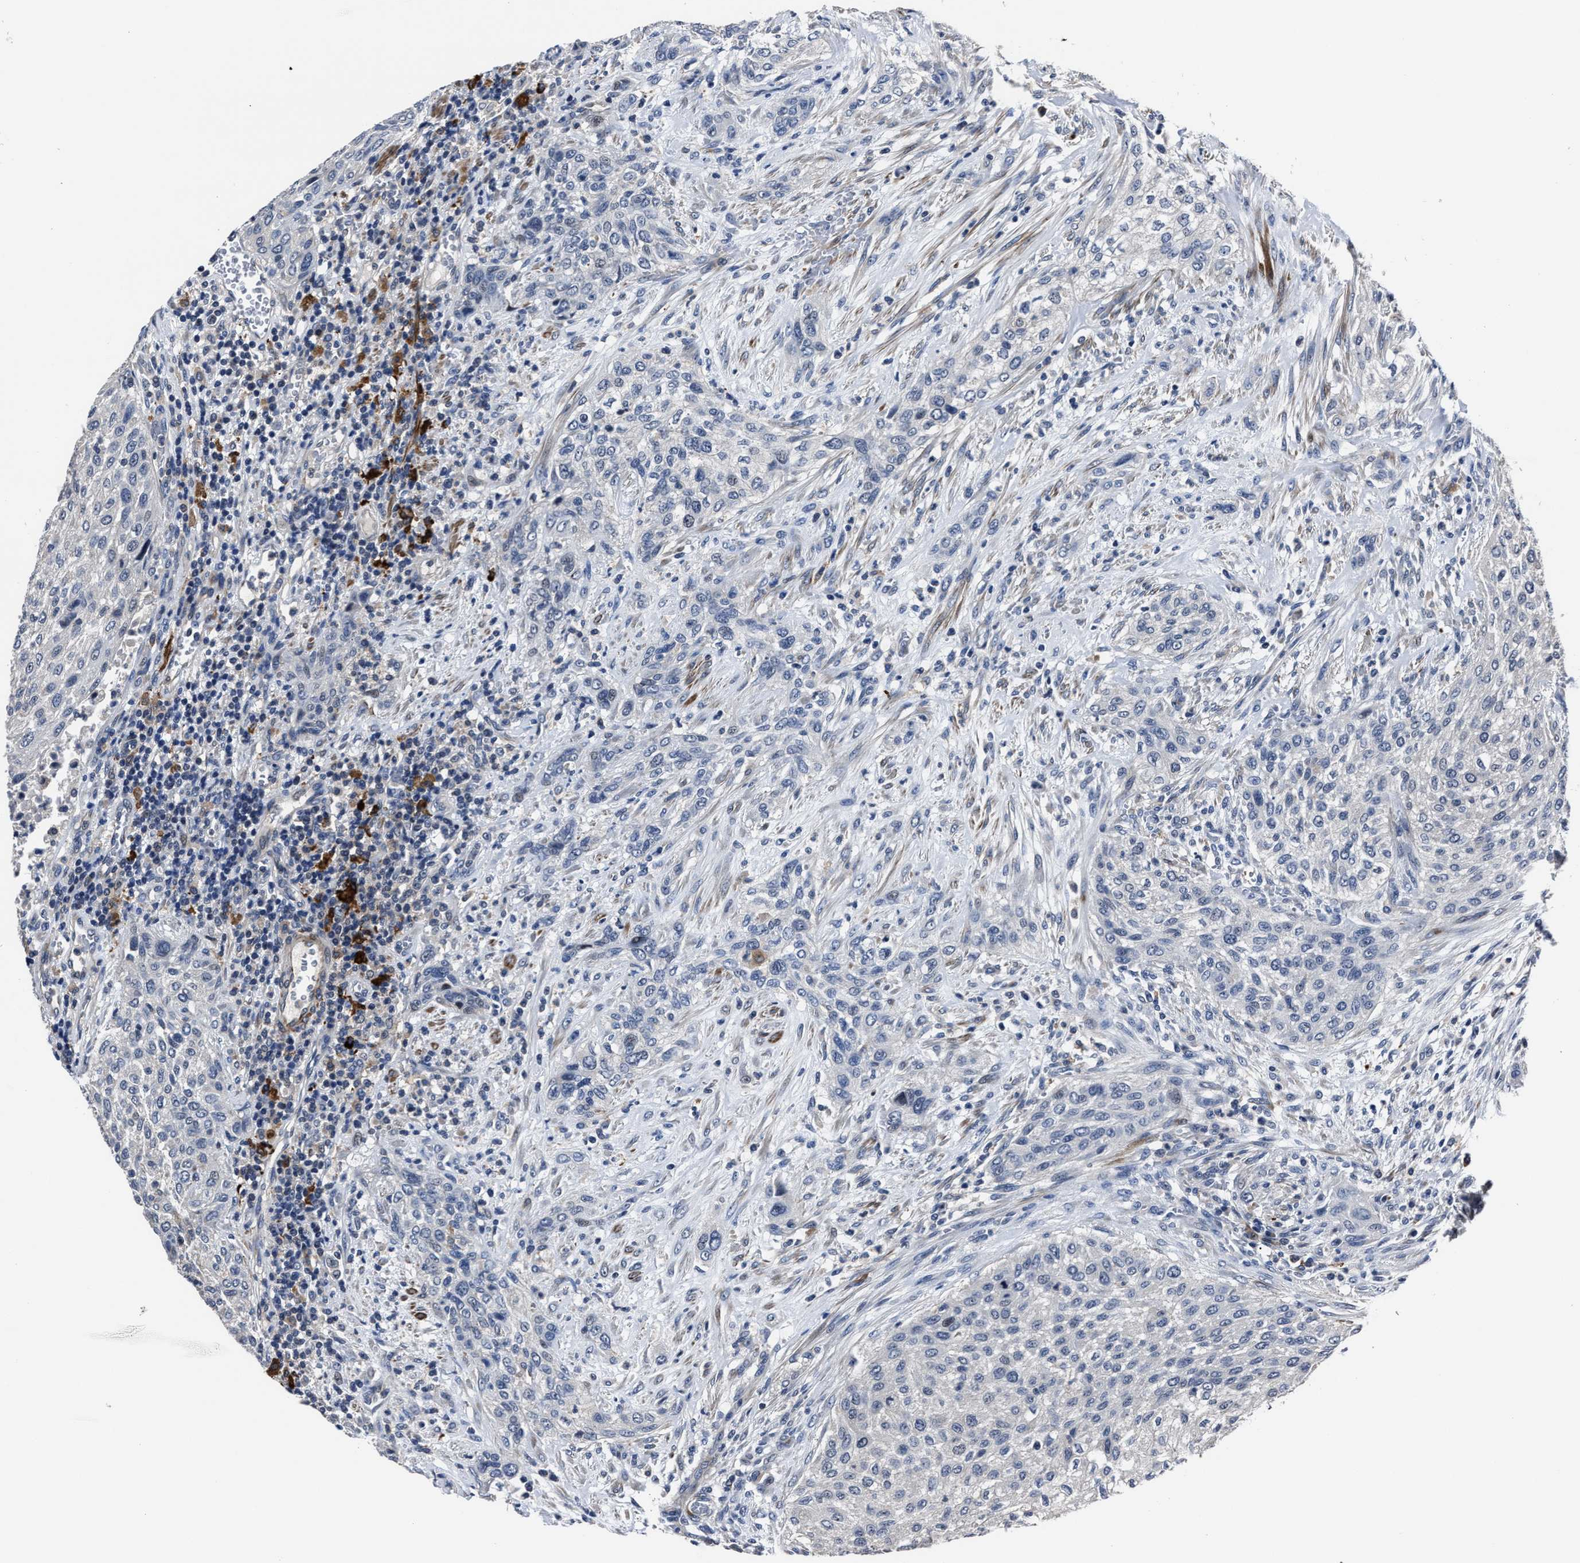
{"staining": {"intensity": "weak", "quantity": "<25%", "location": "nuclear"}, "tissue": "urothelial cancer", "cell_type": "Tumor cells", "image_type": "cancer", "snomed": [{"axis": "morphology", "description": "Urothelial carcinoma, Low grade"}, {"axis": "morphology", "description": "Urothelial carcinoma, High grade"}, {"axis": "topography", "description": "Urinary bladder"}], "caption": "DAB immunohistochemical staining of human urothelial carcinoma (high-grade) demonstrates no significant staining in tumor cells. (Brightfield microscopy of DAB immunohistochemistry at high magnification).", "gene": "RSBN1L", "patient": {"sex": "male", "age": 35}}